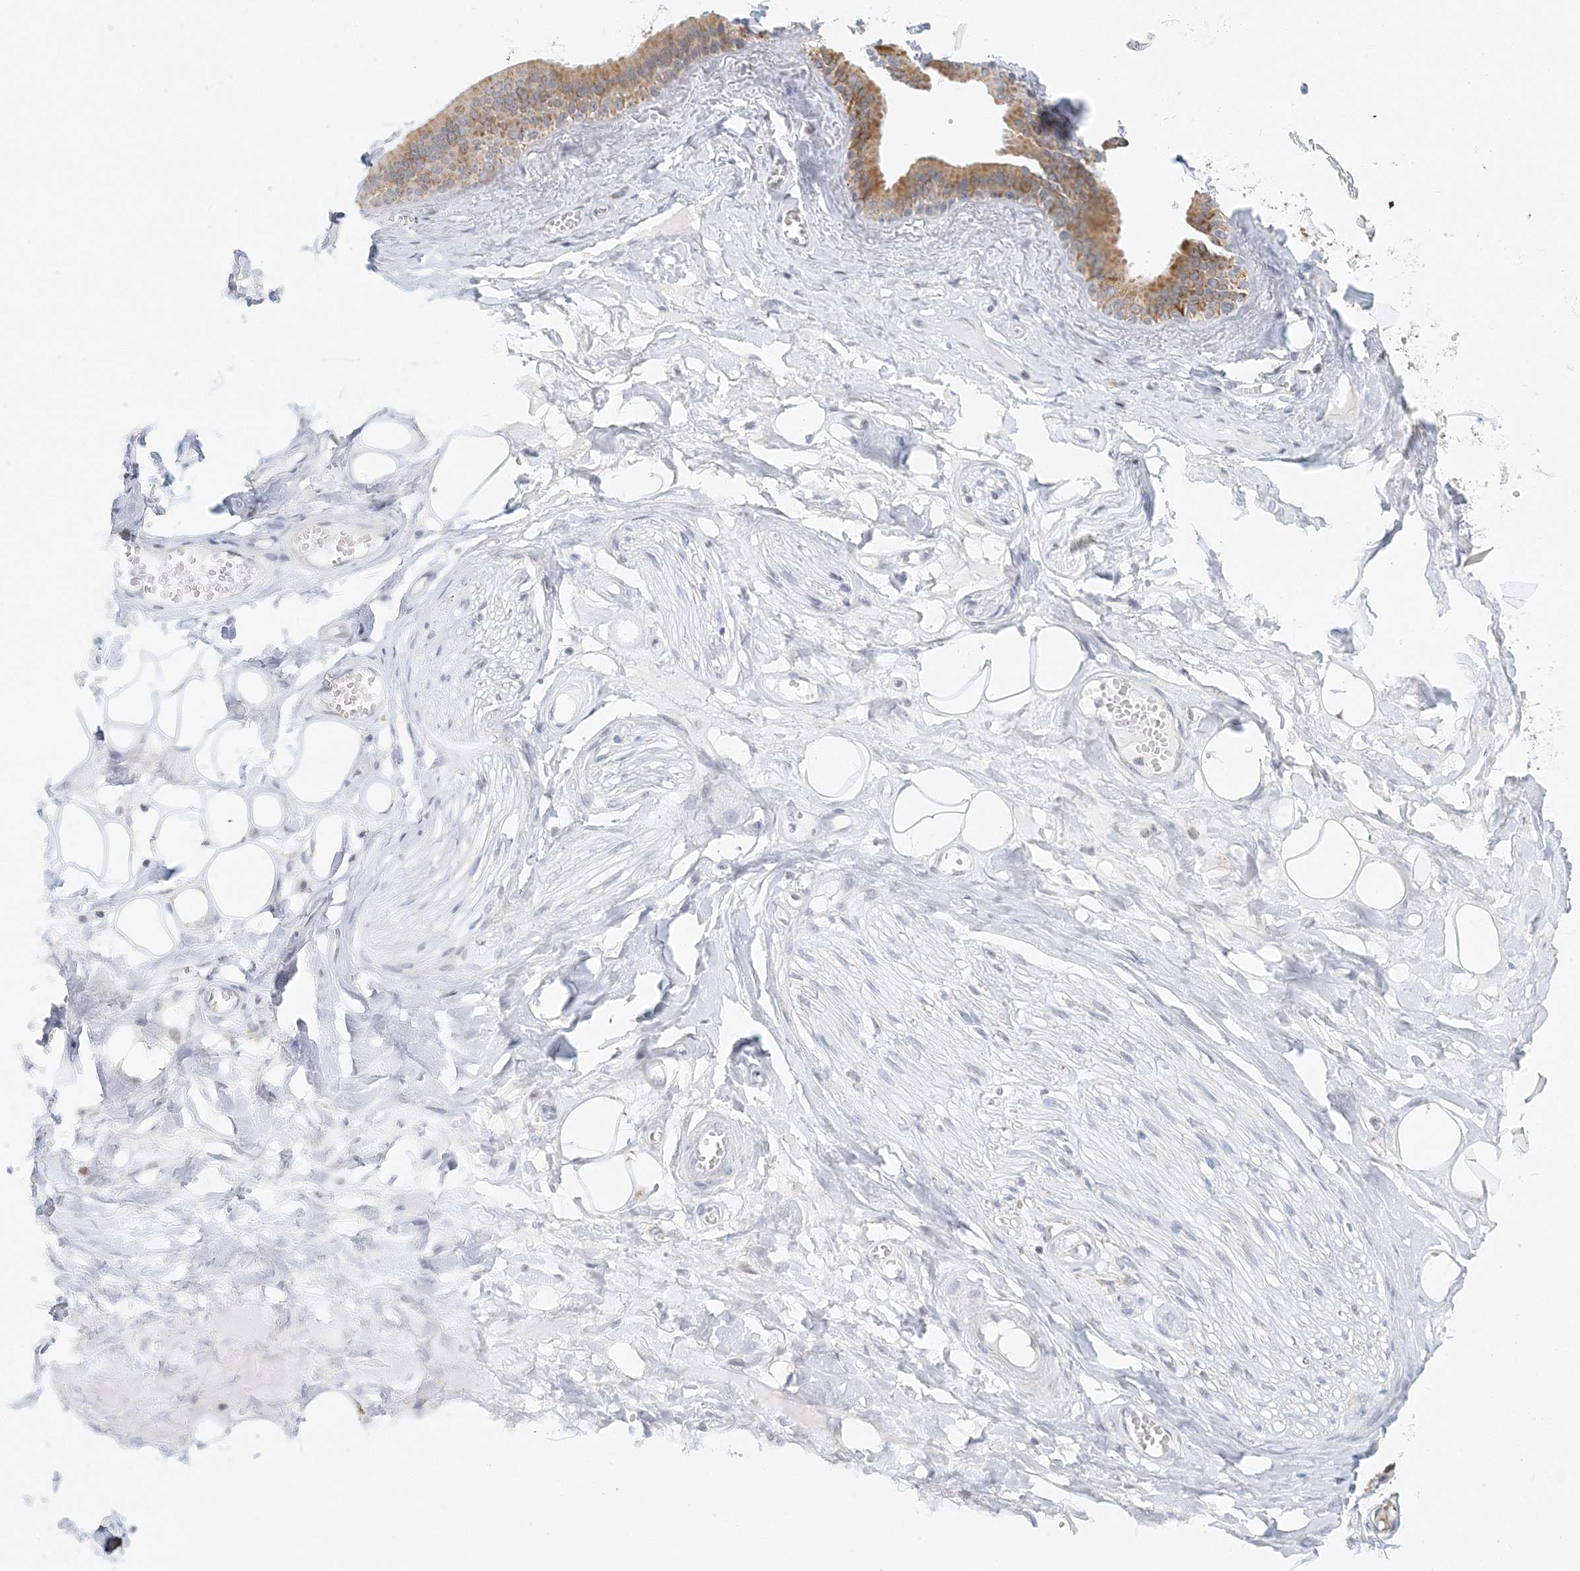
{"staining": {"intensity": "negative", "quantity": "none", "location": "none"}, "tissue": "adipose tissue", "cell_type": "Adipocytes", "image_type": "normal", "snomed": [{"axis": "morphology", "description": "Normal tissue, NOS"}, {"axis": "morphology", "description": "Inflammation, NOS"}, {"axis": "topography", "description": "Salivary gland"}, {"axis": "topography", "description": "Peripheral nerve tissue"}], "caption": "High power microscopy photomicrograph of an immunohistochemistry (IHC) photomicrograph of normal adipose tissue, revealing no significant positivity in adipocytes.", "gene": "BDH1", "patient": {"sex": "female", "age": 75}}